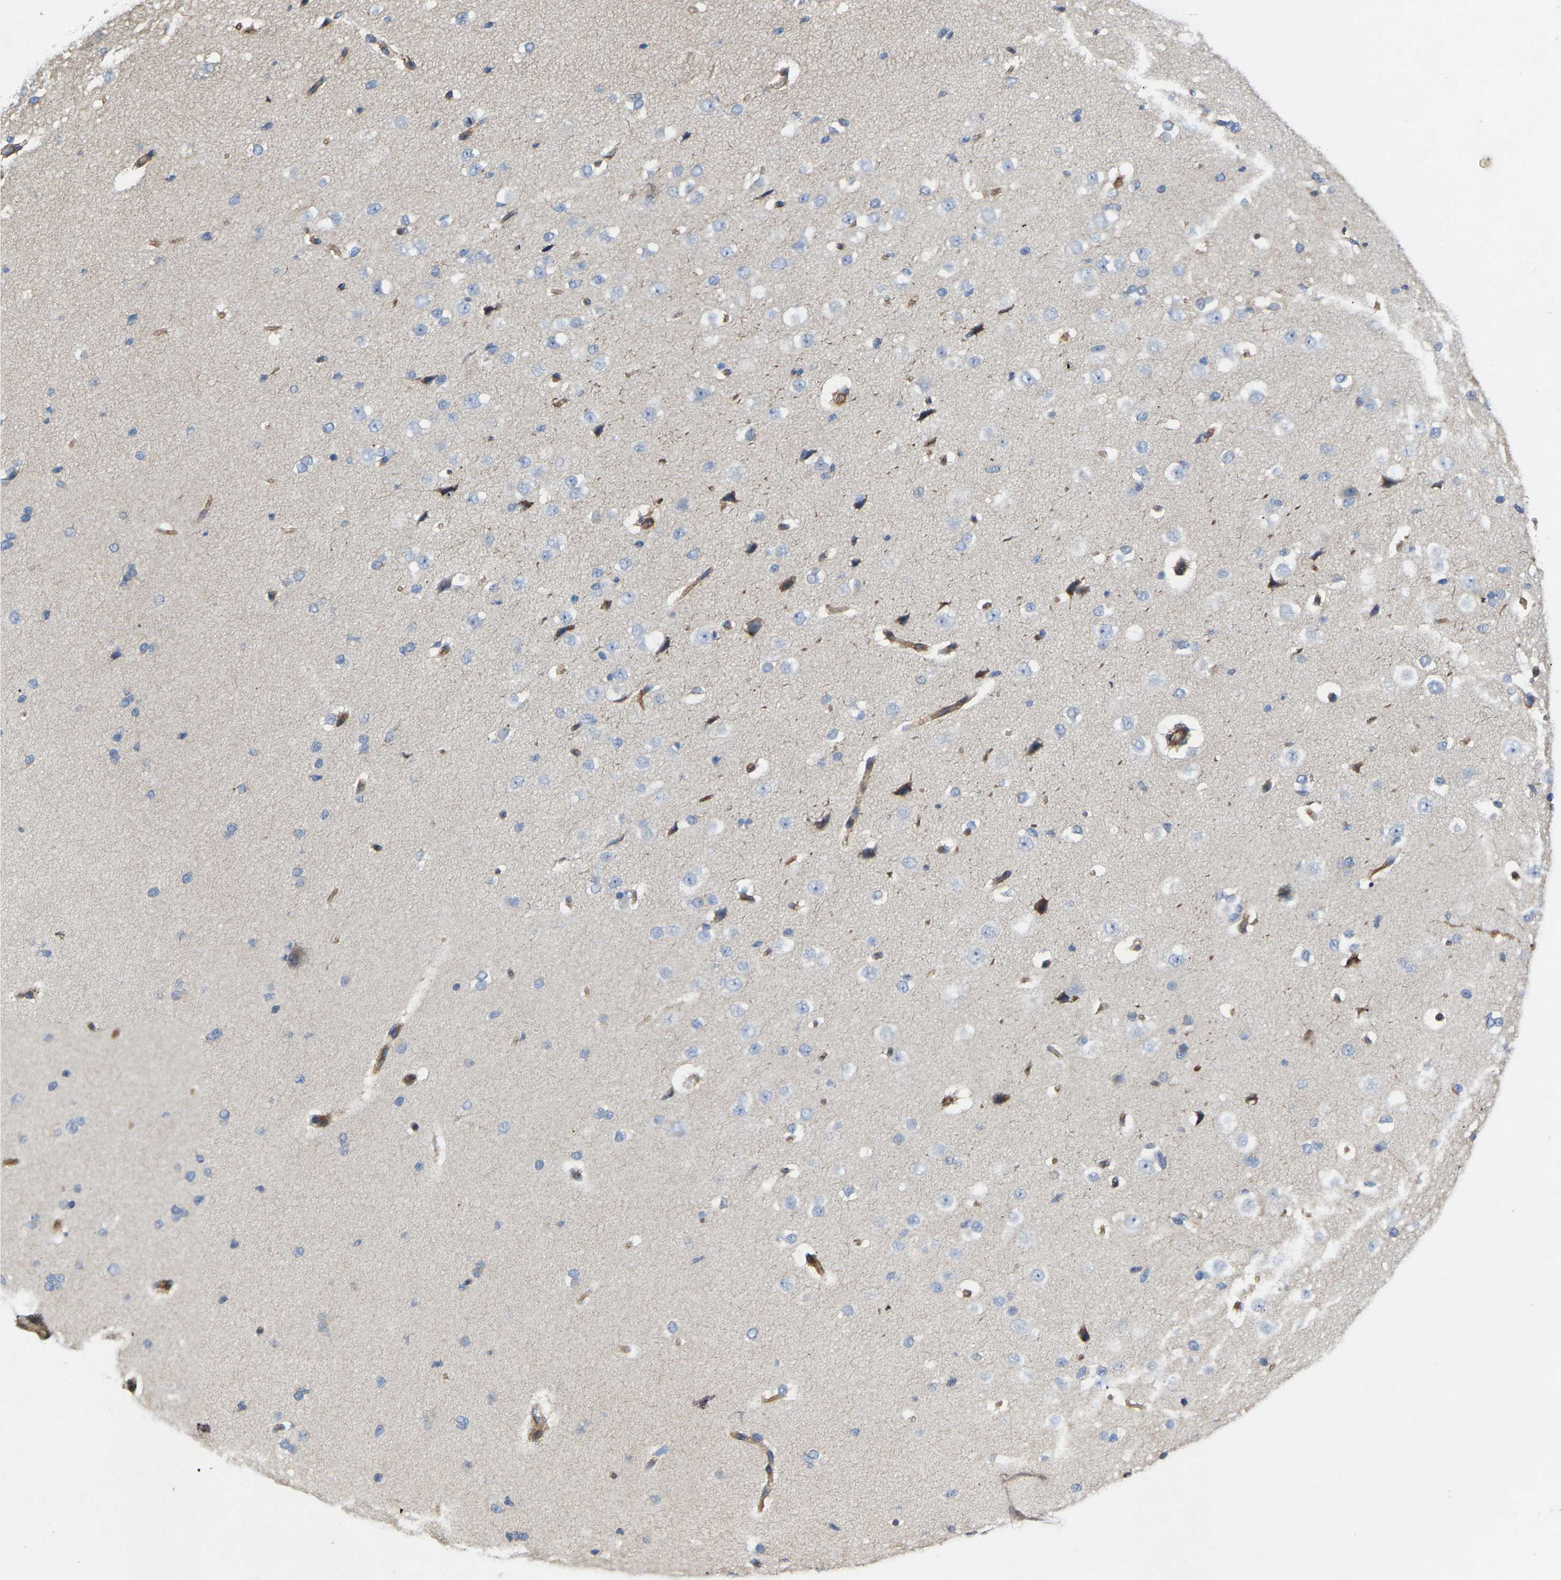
{"staining": {"intensity": "moderate", "quantity": "25%-75%", "location": "cytoplasmic/membranous"}, "tissue": "cerebral cortex", "cell_type": "Endothelial cells", "image_type": "normal", "snomed": [{"axis": "morphology", "description": "Normal tissue, NOS"}, {"axis": "morphology", "description": "Developmental malformation"}, {"axis": "topography", "description": "Cerebral cortex"}], "caption": "Cerebral cortex stained with DAB (3,3'-diaminobenzidine) immunohistochemistry (IHC) demonstrates medium levels of moderate cytoplasmic/membranous staining in approximately 25%-75% of endothelial cells.", "gene": "TOR1B", "patient": {"sex": "female", "age": 30}}